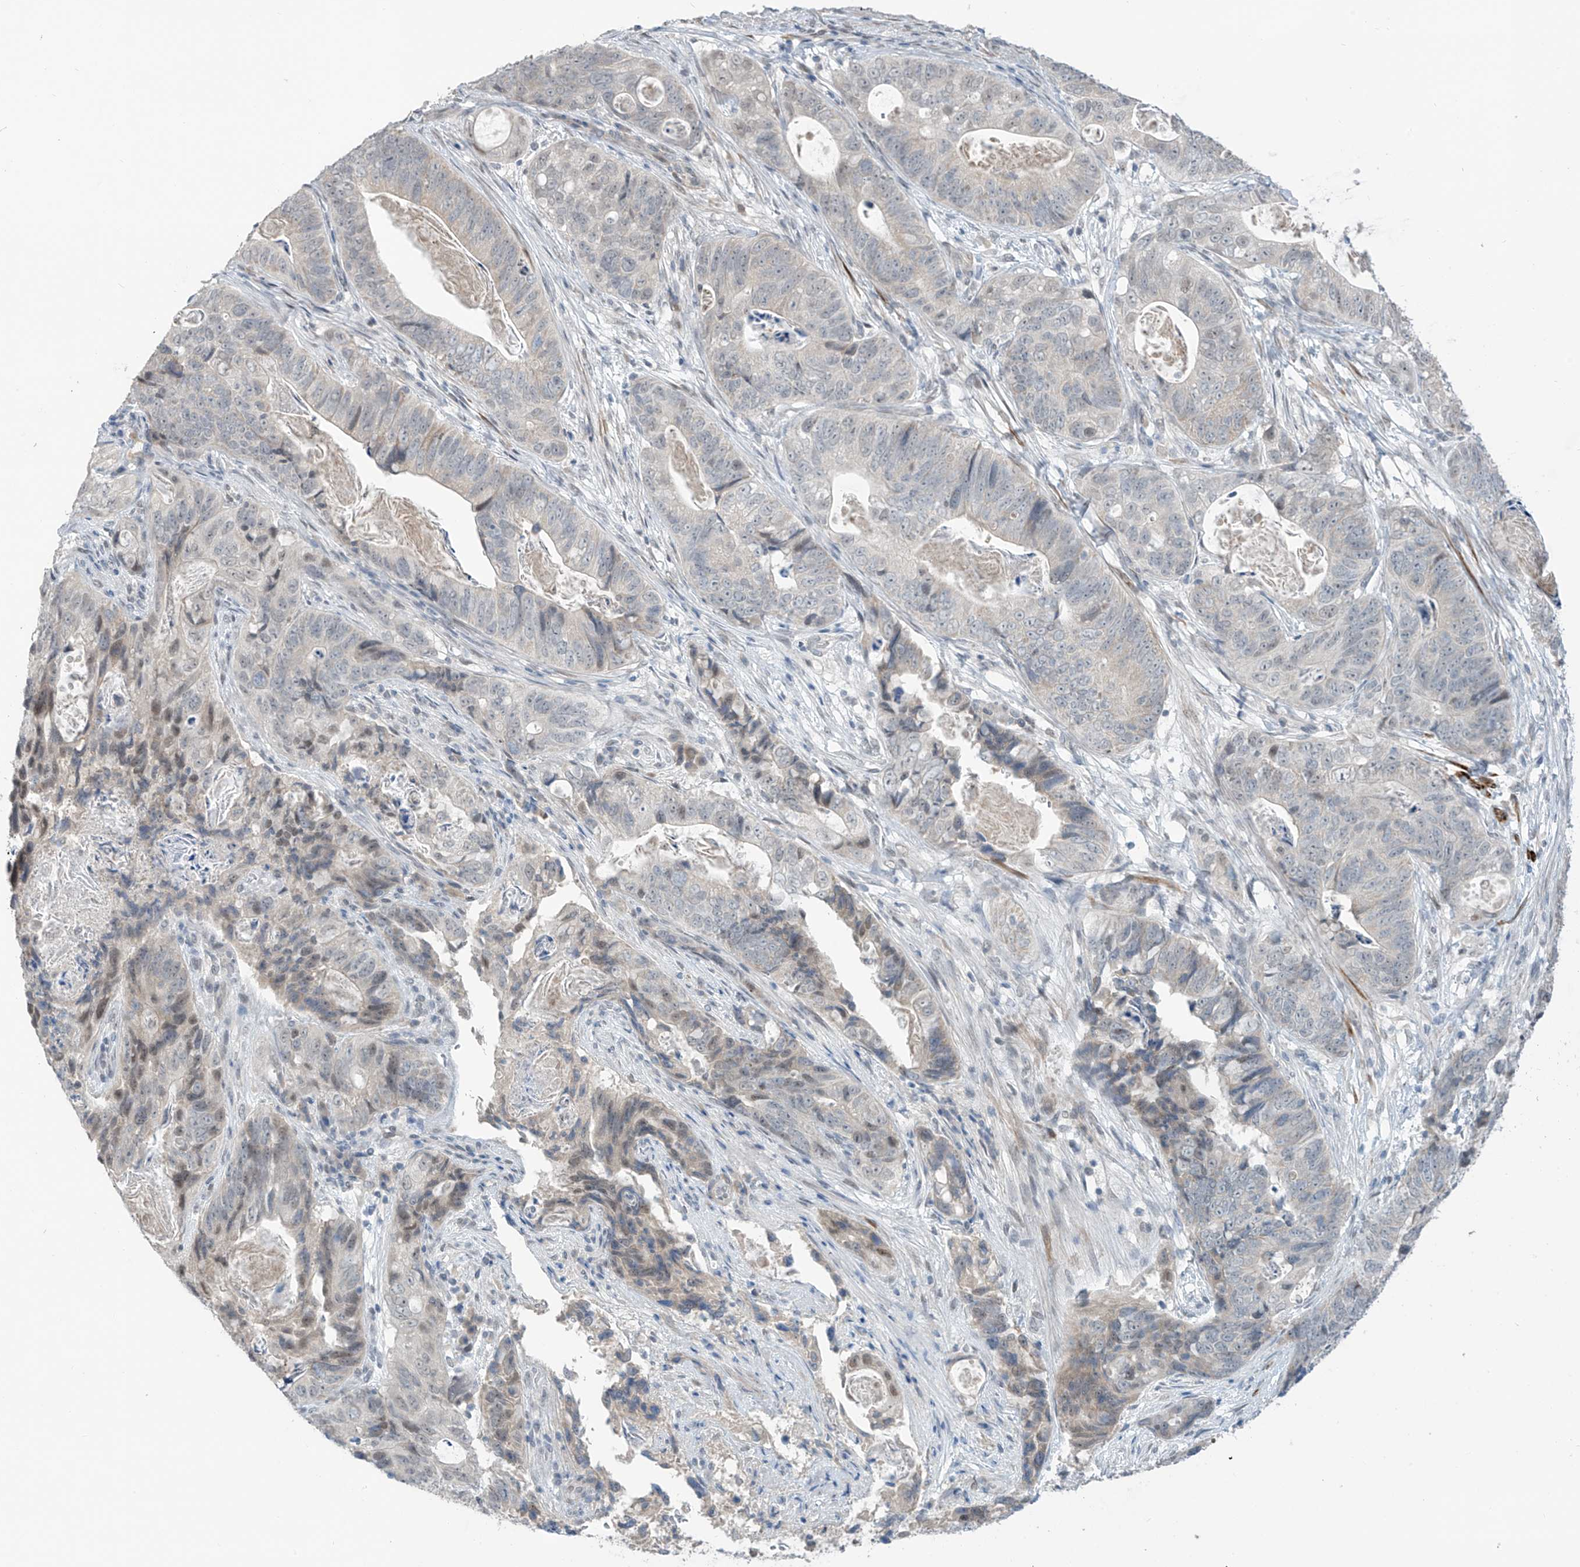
{"staining": {"intensity": "weak", "quantity": "<25%", "location": "cytoplasmic/membranous,nuclear"}, "tissue": "stomach cancer", "cell_type": "Tumor cells", "image_type": "cancer", "snomed": [{"axis": "morphology", "description": "Normal tissue, NOS"}, {"axis": "morphology", "description": "Adenocarcinoma, NOS"}, {"axis": "topography", "description": "Stomach"}], "caption": "Stomach cancer was stained to show a protein in brown. There is no significant expression in tumor cells.", "gene": "METAP1D", "patient": {"sex": "female", "age": 89}}